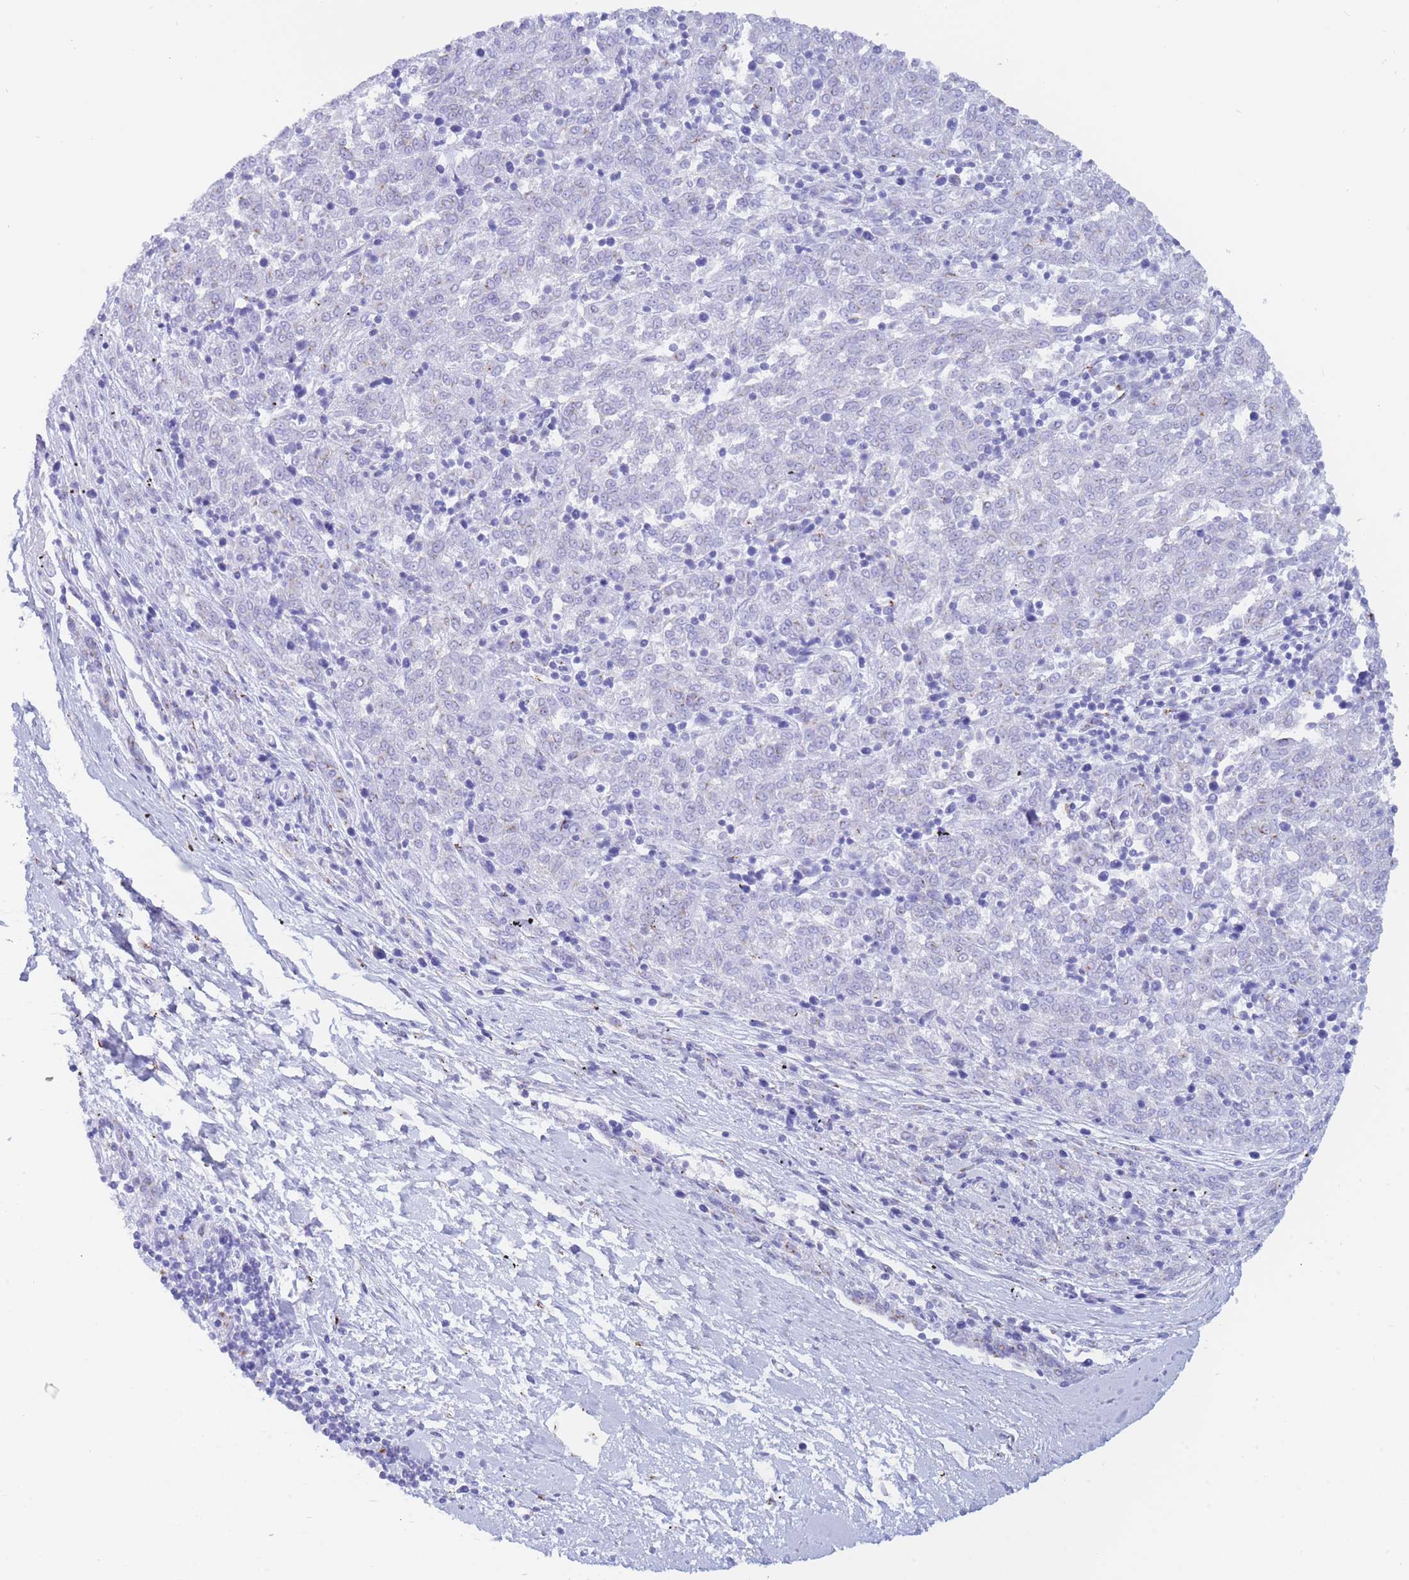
{"staining": {"intensity": "negative", "quantity": "none", "location": "none"}, "tissue": "melanoma", "cell_type": "Tumor cells", "image_type": "cancer", "snomed": [{"axis": "morphology", "description": "Malignant melanoma, NOS"}, {"axis": "topography", "description": "Skin"}], "caption": "A micrograph of human melanoma is negative for staining in tumor cells.", "gene": "FAM3C", "patient": {"sex": "female", "age": 72}}